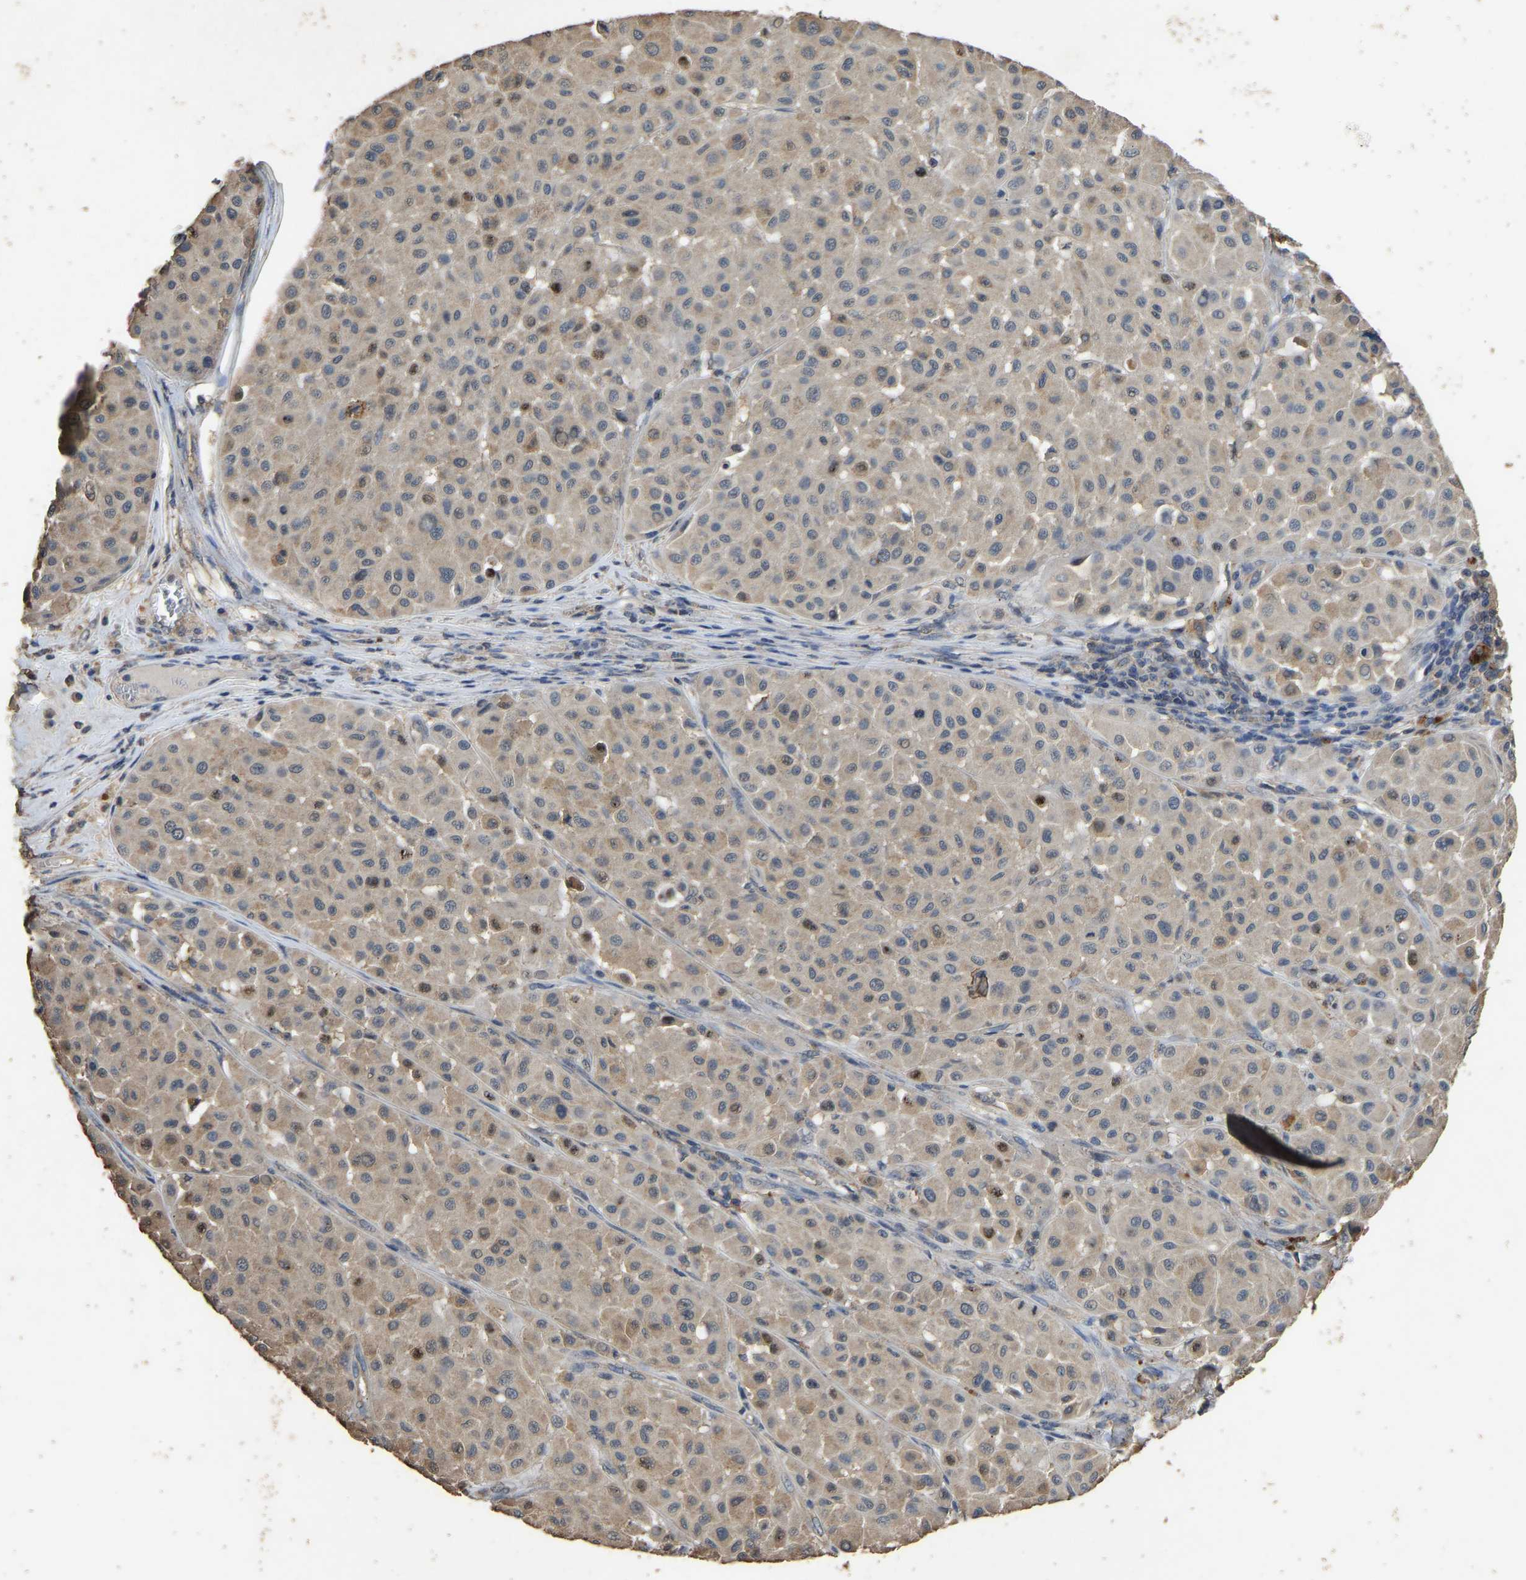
{"staining": {"intensity": "weak", "quantity": "25%-75%", "location": "cytoplasmic/membranous"}, "tissue": "melanoma", "cell_type": "Tumor cells", "image_type": "cancer", "snomed": [{"axis": "morphology", "description": "Malignant melanoma, Metastatic site"}, {"axis": "topography", "description": "Soft tissue"}], "caption": "Tumor cells reveal low levels of weak cytoplasmic/membranous staining in approximately 25%-75% of cells in human malignant melanoma (metastatic site).", "gene": "CIDEC", "patient": {"sex": "male", "age": 41}}